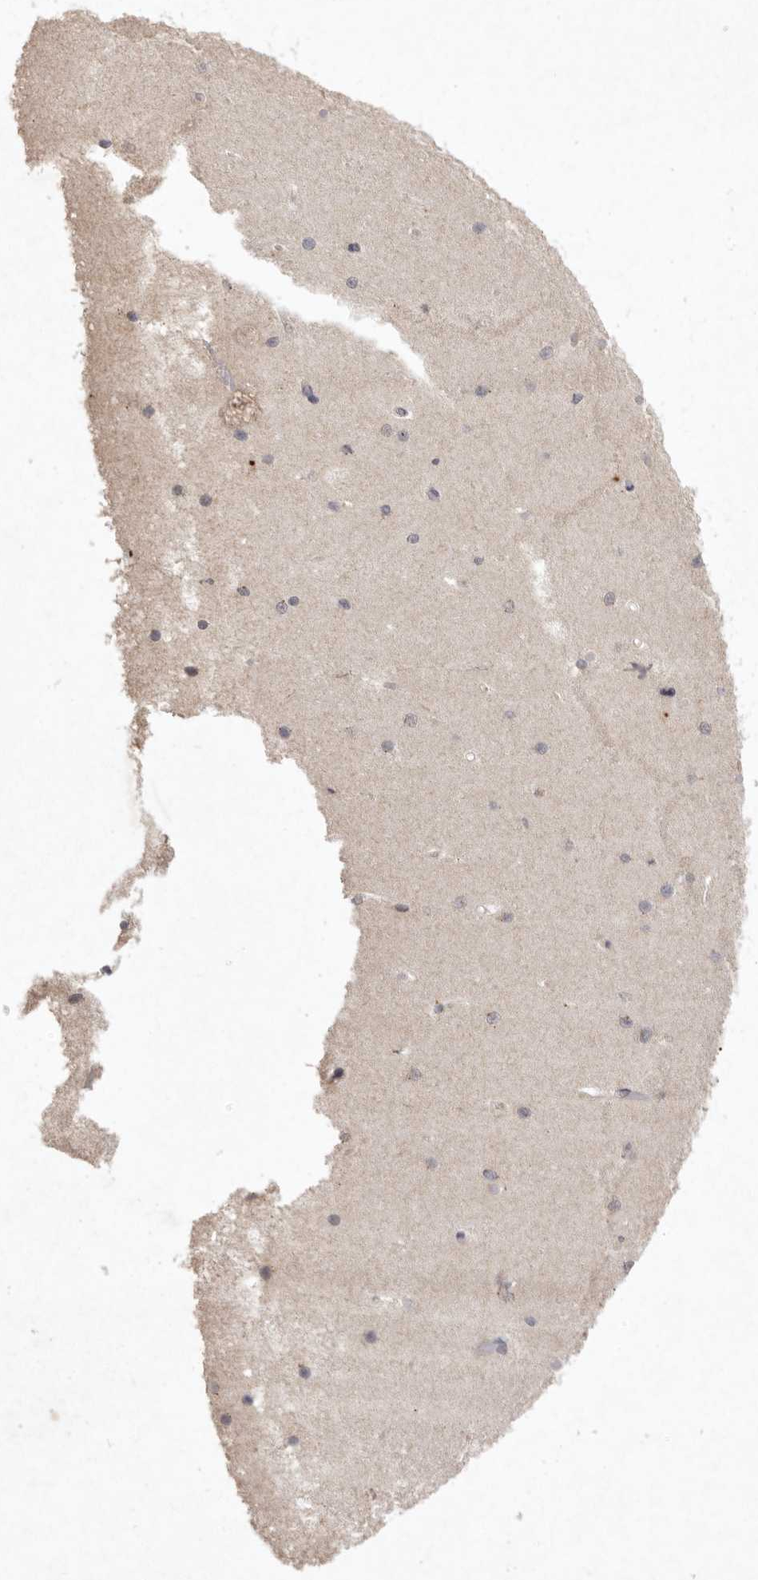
{"staining": {"intensity": "negative", "quantity": "none", "location": "none"}, "tissue": "cerebellum", "cell_type": "Cells in granular layer", "image_type": "normal", "snomed": [{"axis": "morphology", "description": "Normal tissue, NOS"}, {"axis": "topography", "description": "Cerebellum"}], "caption": "DAB (3,3'-diaminobenzidine) immunohistochemical staining of benign cerebellum displays no significant staining in cells in granular layer.", "gene": "APLNR", "patient": {"sex": "male", "age": 37}}